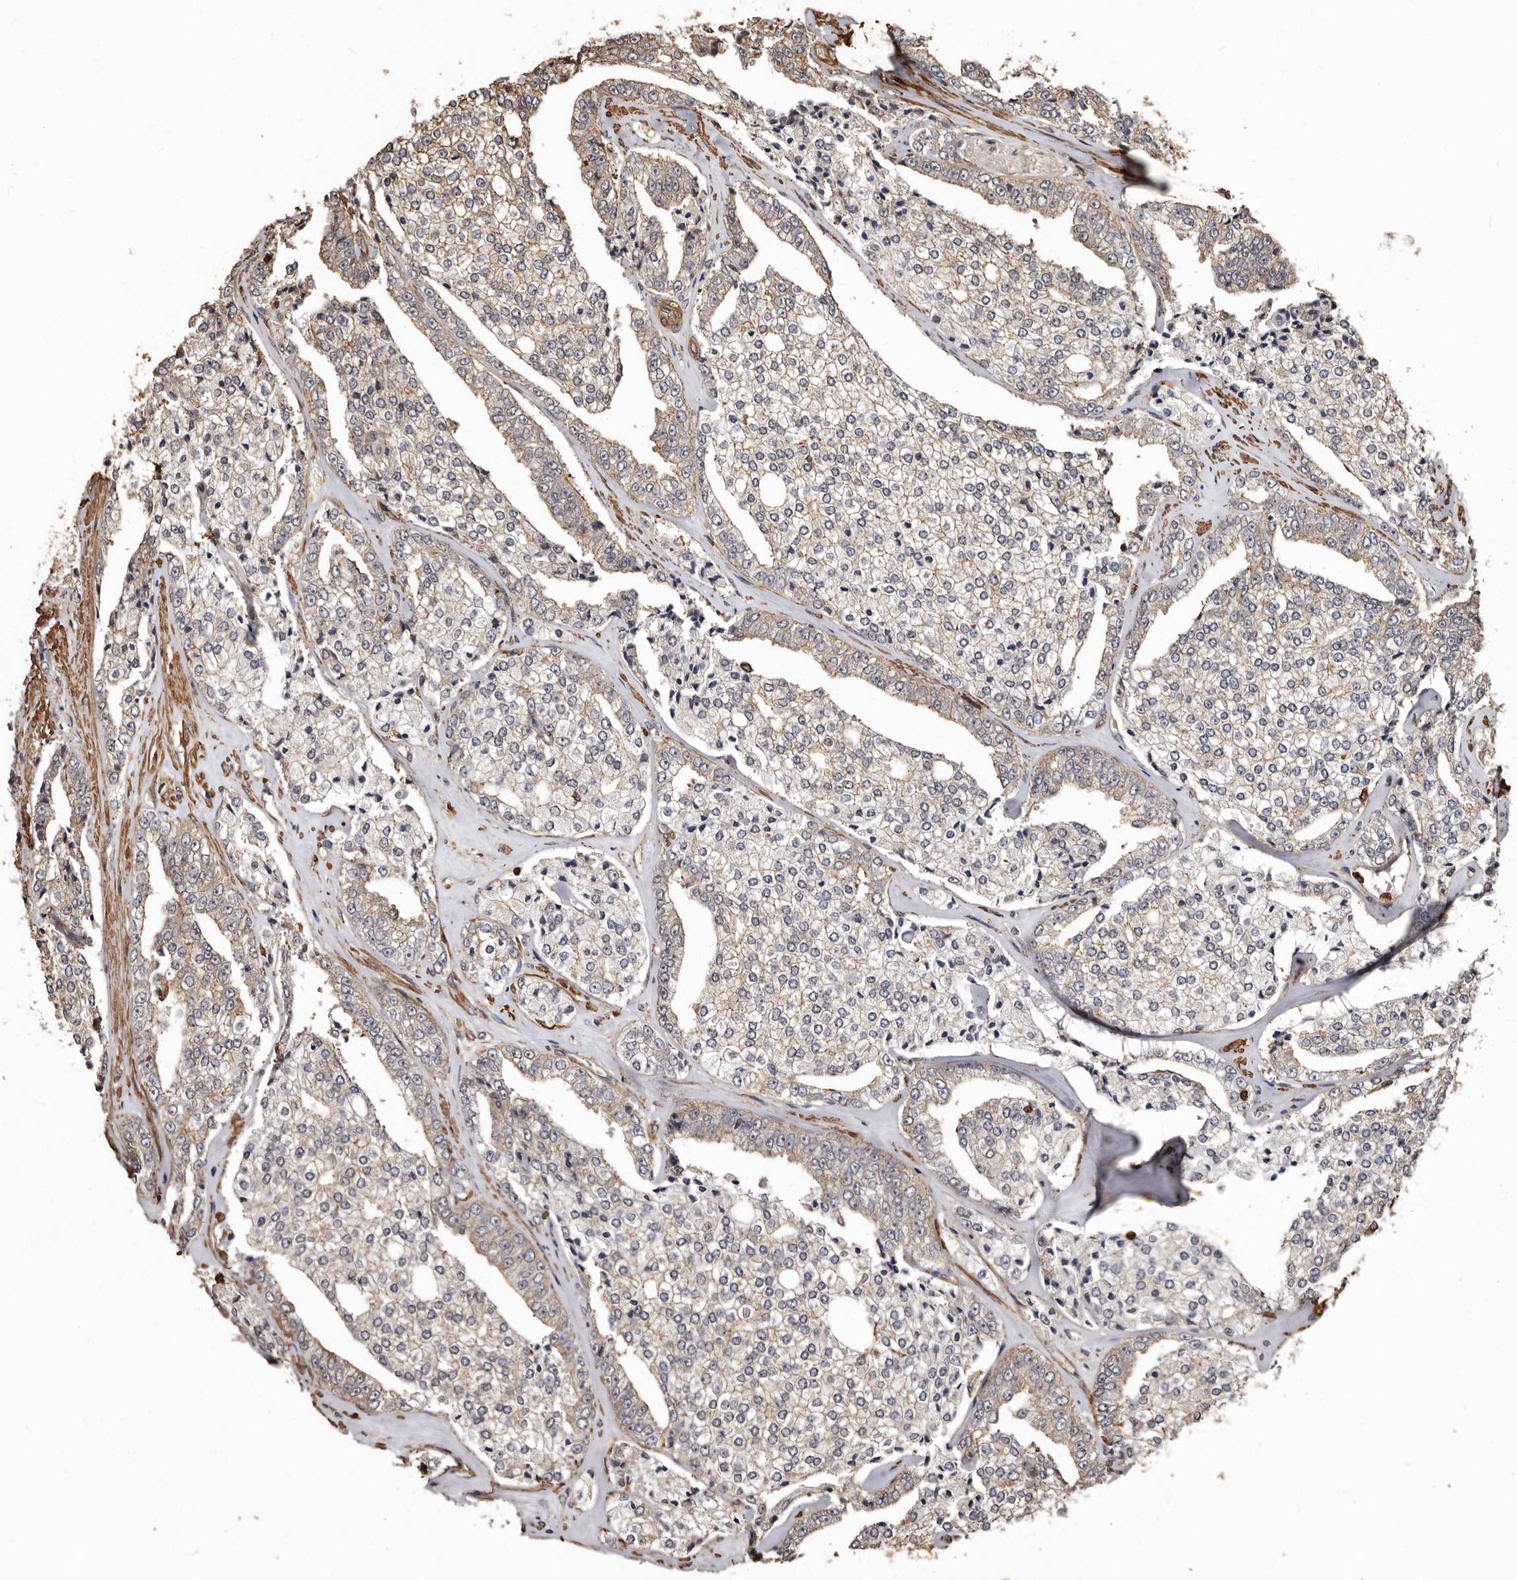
{"staining": {"intensity": "weak", "quantity": "25%-75%", "location": "cytoplasmic/membranous"}, "tissue": "prostate cancer", "cell_type": "Tumor cells", "image_type": "cancer", "snomed": [{"axis": "morphology", "description": "Adenocarcinoma, High grade"}, {"axis": "topography", "description": "Prostate"}], "caption": "The micrograph displays a brown stain indicating the presence of a protein in the cytoplasmic/membranous of tumor cells in prostate cancer (high-grade adenocarcinoma).", "gene": "GSK3A", "patient": {"sex": "male", "age": 71}}